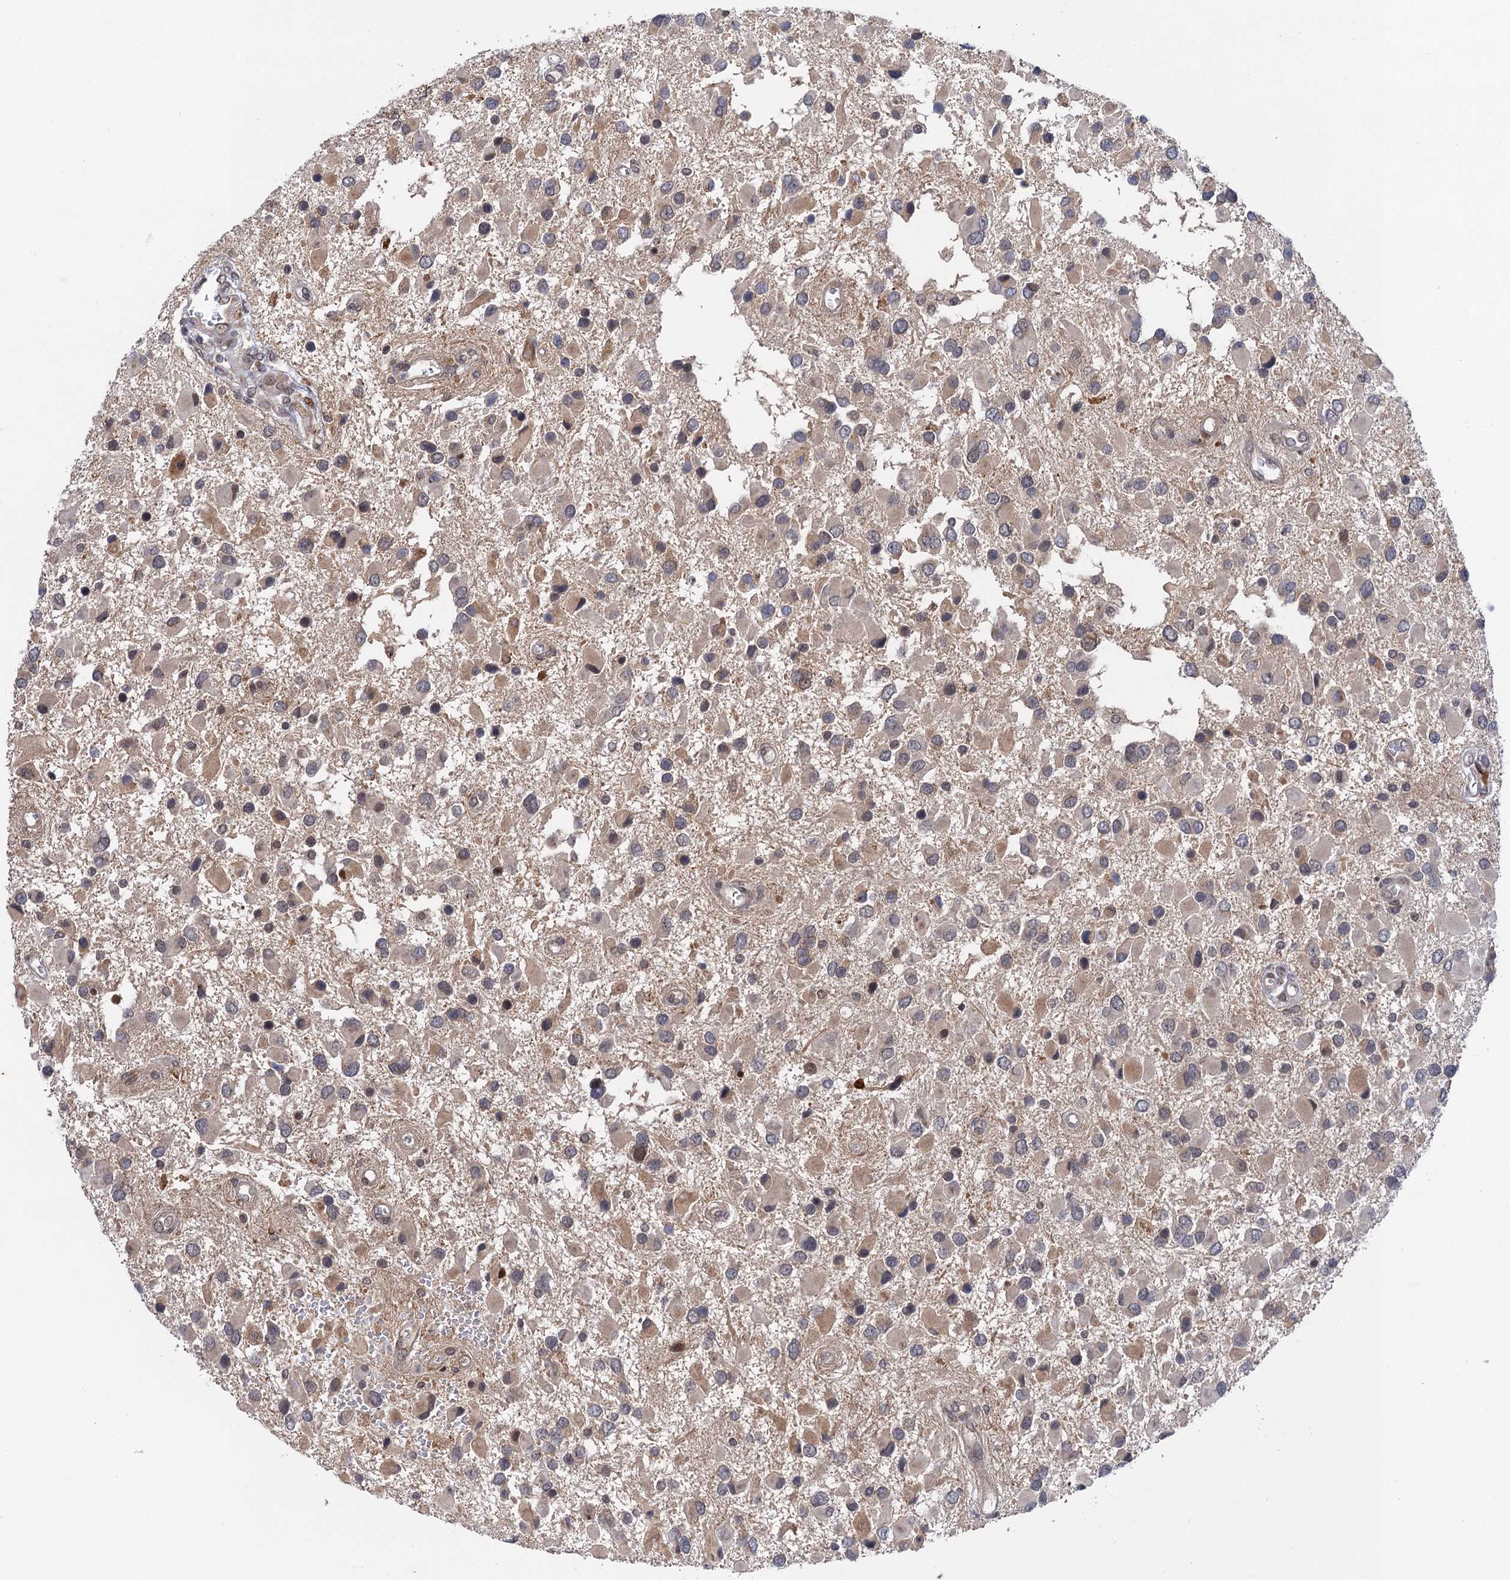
{"staining": {"intensity": "negative", "quantity": "none", "location": "none"}, "tissue": "glioma", "cell_type": "Tumor cells", "image_type": "cancer", "snomed": [{"axis": "morphology", "description": "Glioma, malignant, High grade"}, {"axis": "topography", "description": "Brain"}], "caption": "This is an immunohistochemistry (IHC) micrograph of human glioma. There is no expression in tumor cells.", "gene": "NEK8", "patient": {"sex": "male", "age": 53}}